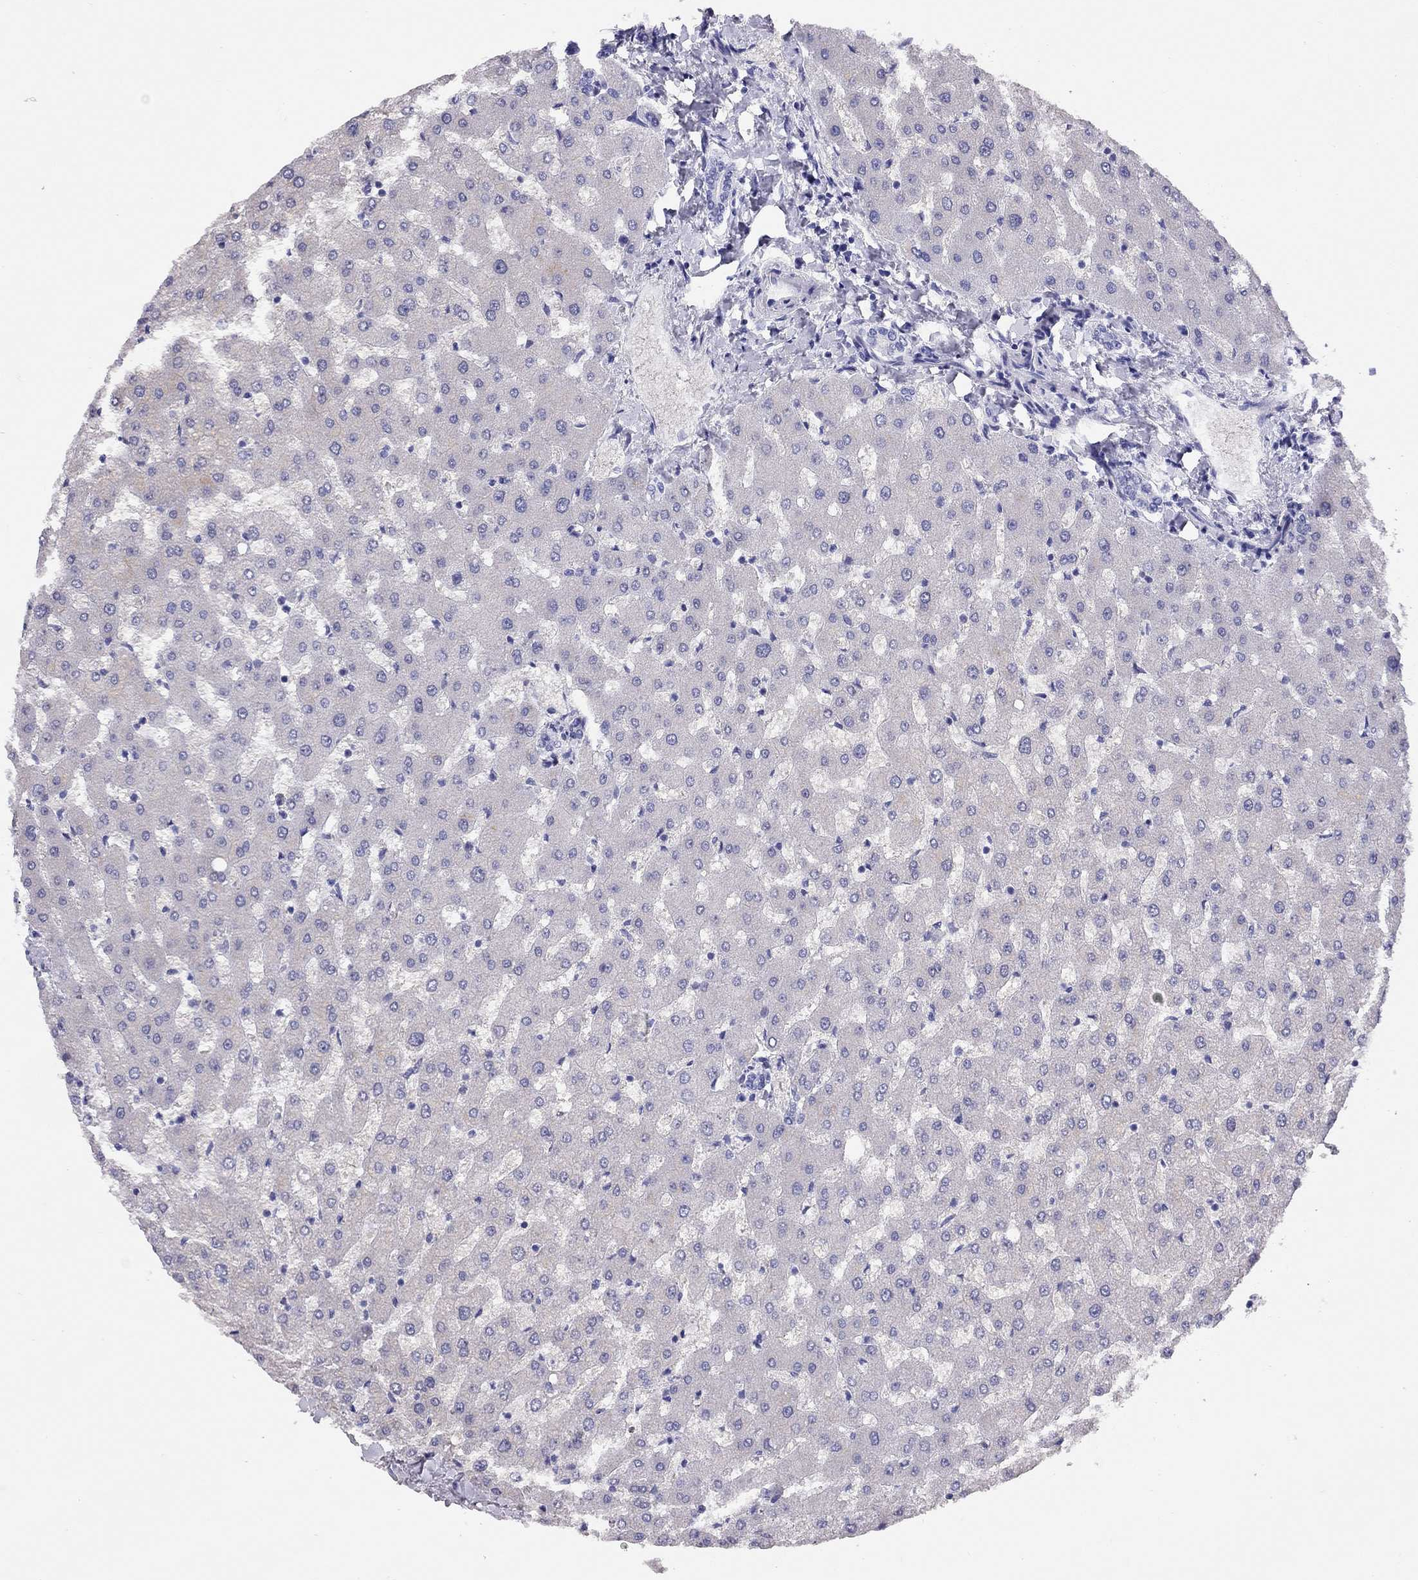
{"staining": {"intensity": "negative", "quantity": "none", "location": "none"}, "tissue": "liver", "cell_type": "Cholangiocytes", "image_type": "normal", "snomed": [{"axis": "morphology", "description": "Normal tissue, NOS"}, {"axis": "topography", "description": "Liver"}], "caption": "Immunohistochemistry (IHC) of benign human liver displays no expression in cholangiocytes.", "gene": "LRIT2", "patient": {"sex": "female", "age": 50}}